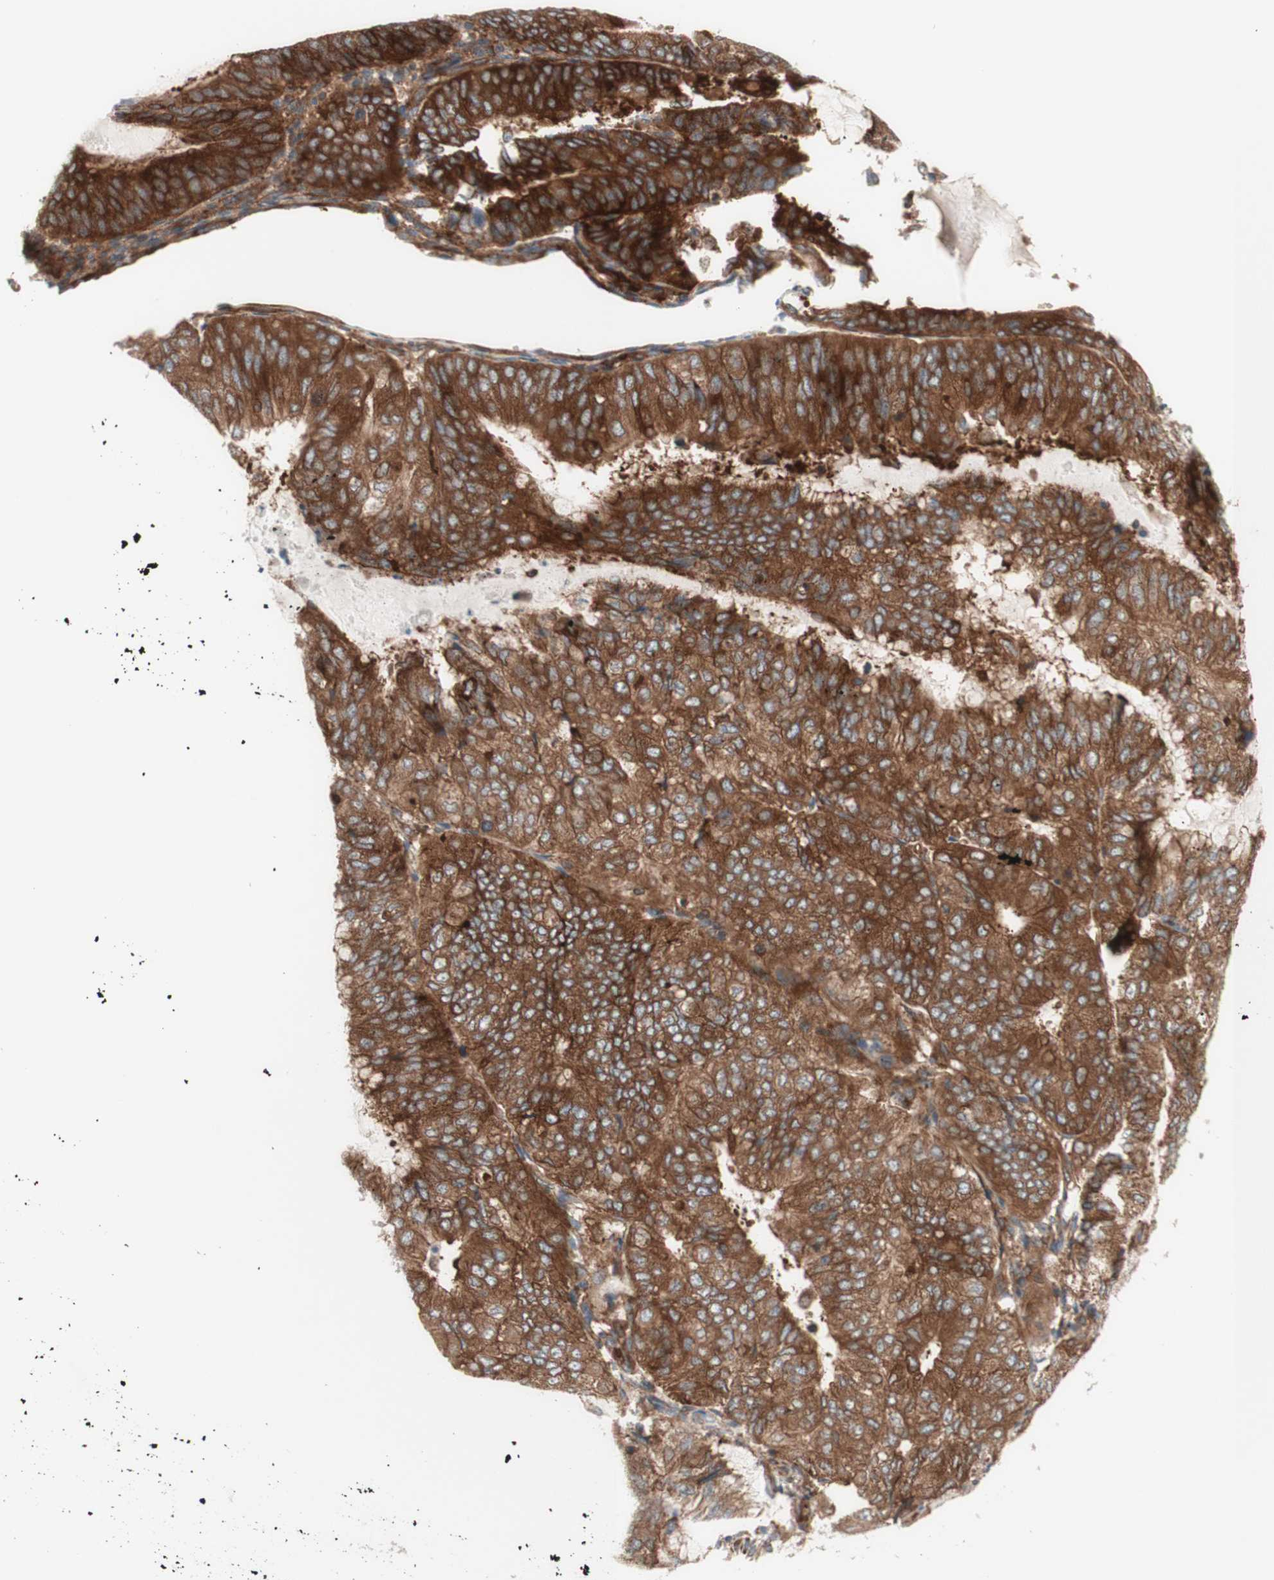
{"staining": {"intensity": "moderate", "quantity": ">75%", "location": "cytoplasmic/membranous"}, "tissue": "endometrial cancer", "cell_type": "Tumor cells", "image_type": "cancer", "snomed": [{"axis": "morphology", "description": "Adenocarcinoma, NOS"}, {"axis": "topography", "description": "Endometrium"}], "caption": "This photomicrograph demonstrates endometrial adenocarcinoma stained with immunohistochemistry (IHC) to label a protein in brown. The cytoplasmic/membranous of tumor cells show moderate positivity for the protein. Nuclei are counter-stained blue.", "gene": "CCN4", "patient": {"sex": "female", "age": 81}}